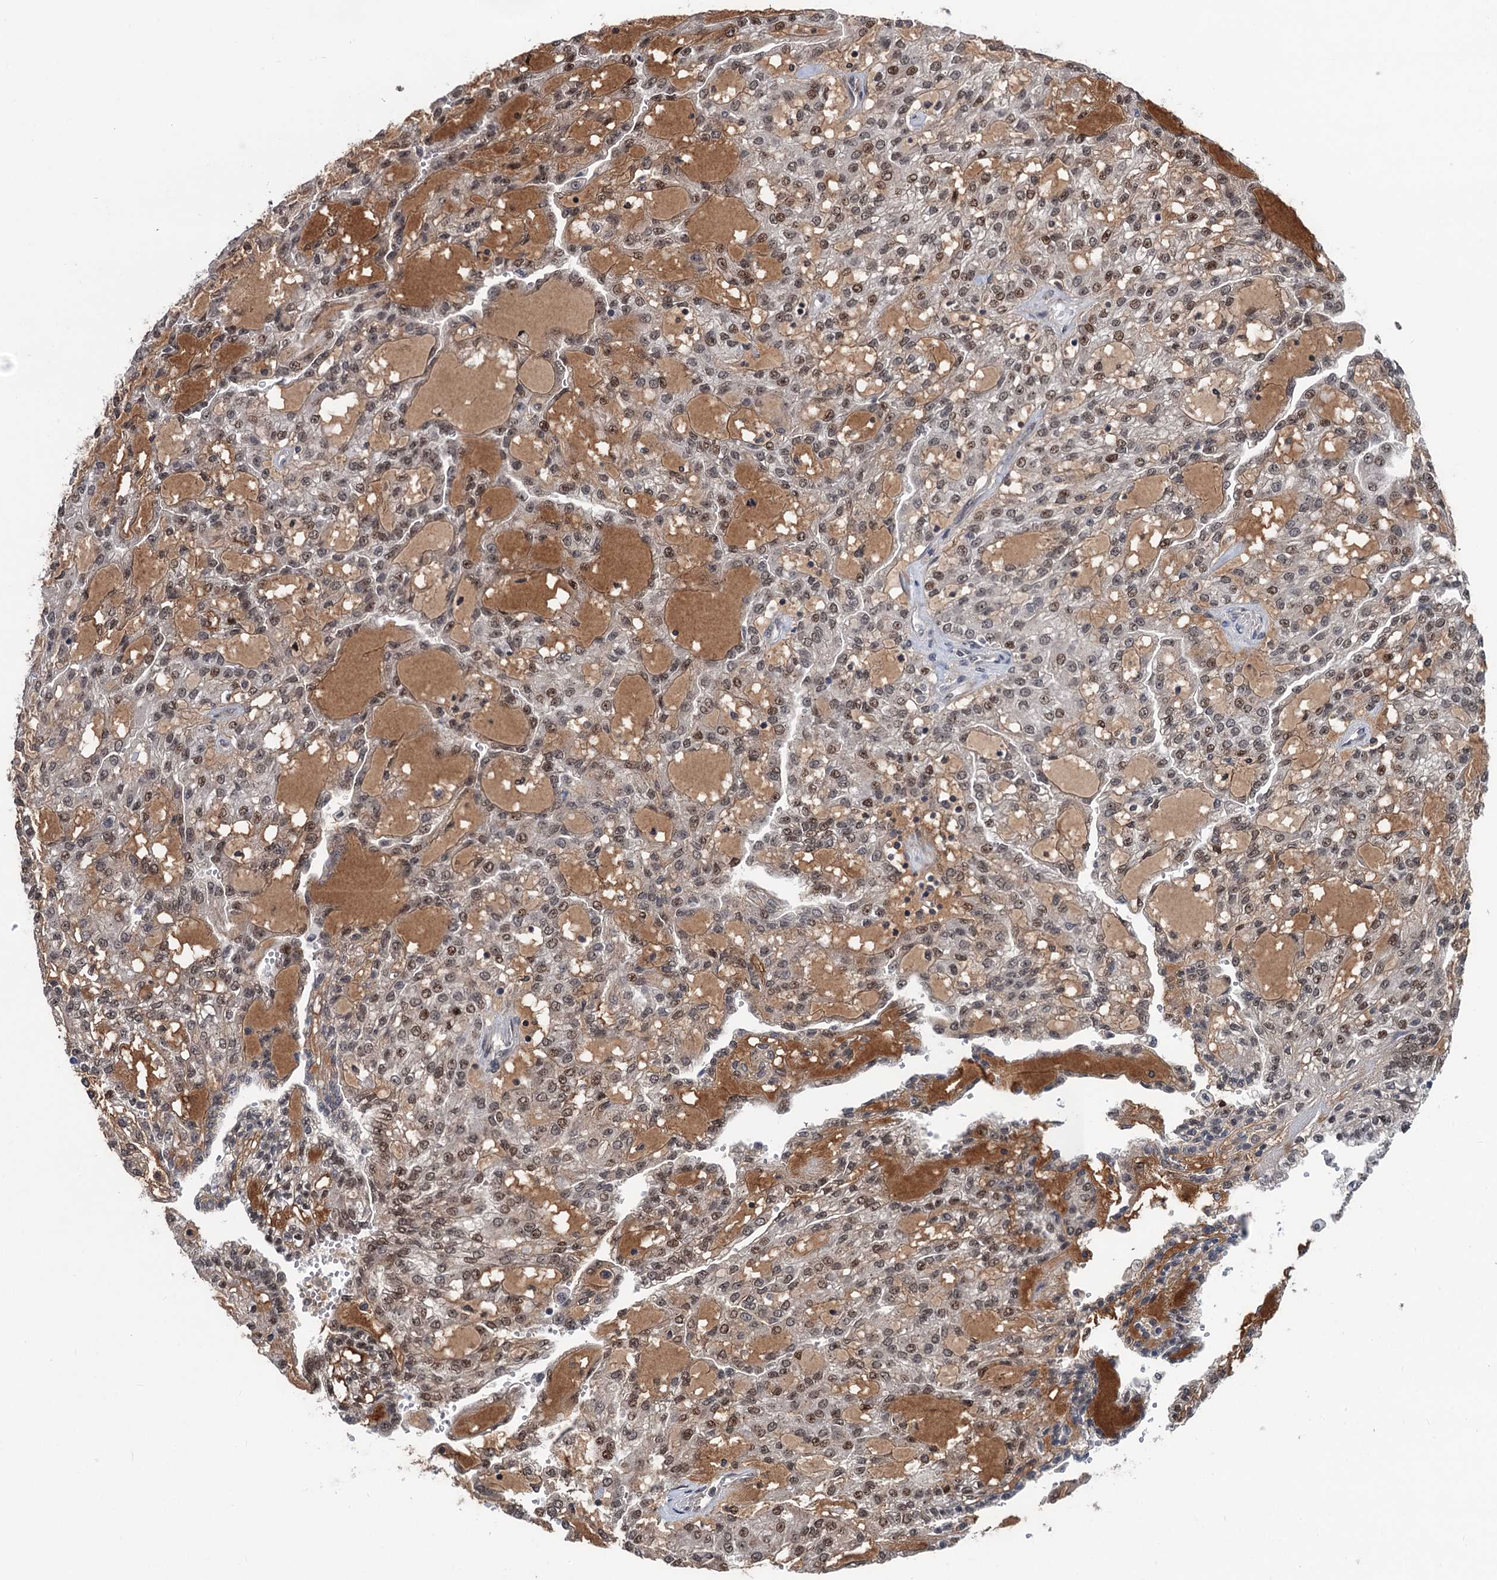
{"staining": {"intensity": "moderate", "quantity": "25%-75%", "location": "nuclear"}, "tissue": "renal cancer", "cell_type": "Tumor cells", "image_type": "cancer", "snomed": [{"axis": "morphology", "description": "Adenocarcinoma, NOS"}, {"axis": "topography", "description": "Kidney"}], "caption": "A brown stain highlights moderate nuclear positivity of a protein in human renal cancer (adenocarcinoma) tumor cells.", "gene": "RASSF4", "patient": {"sex": "male", "age": 63}}